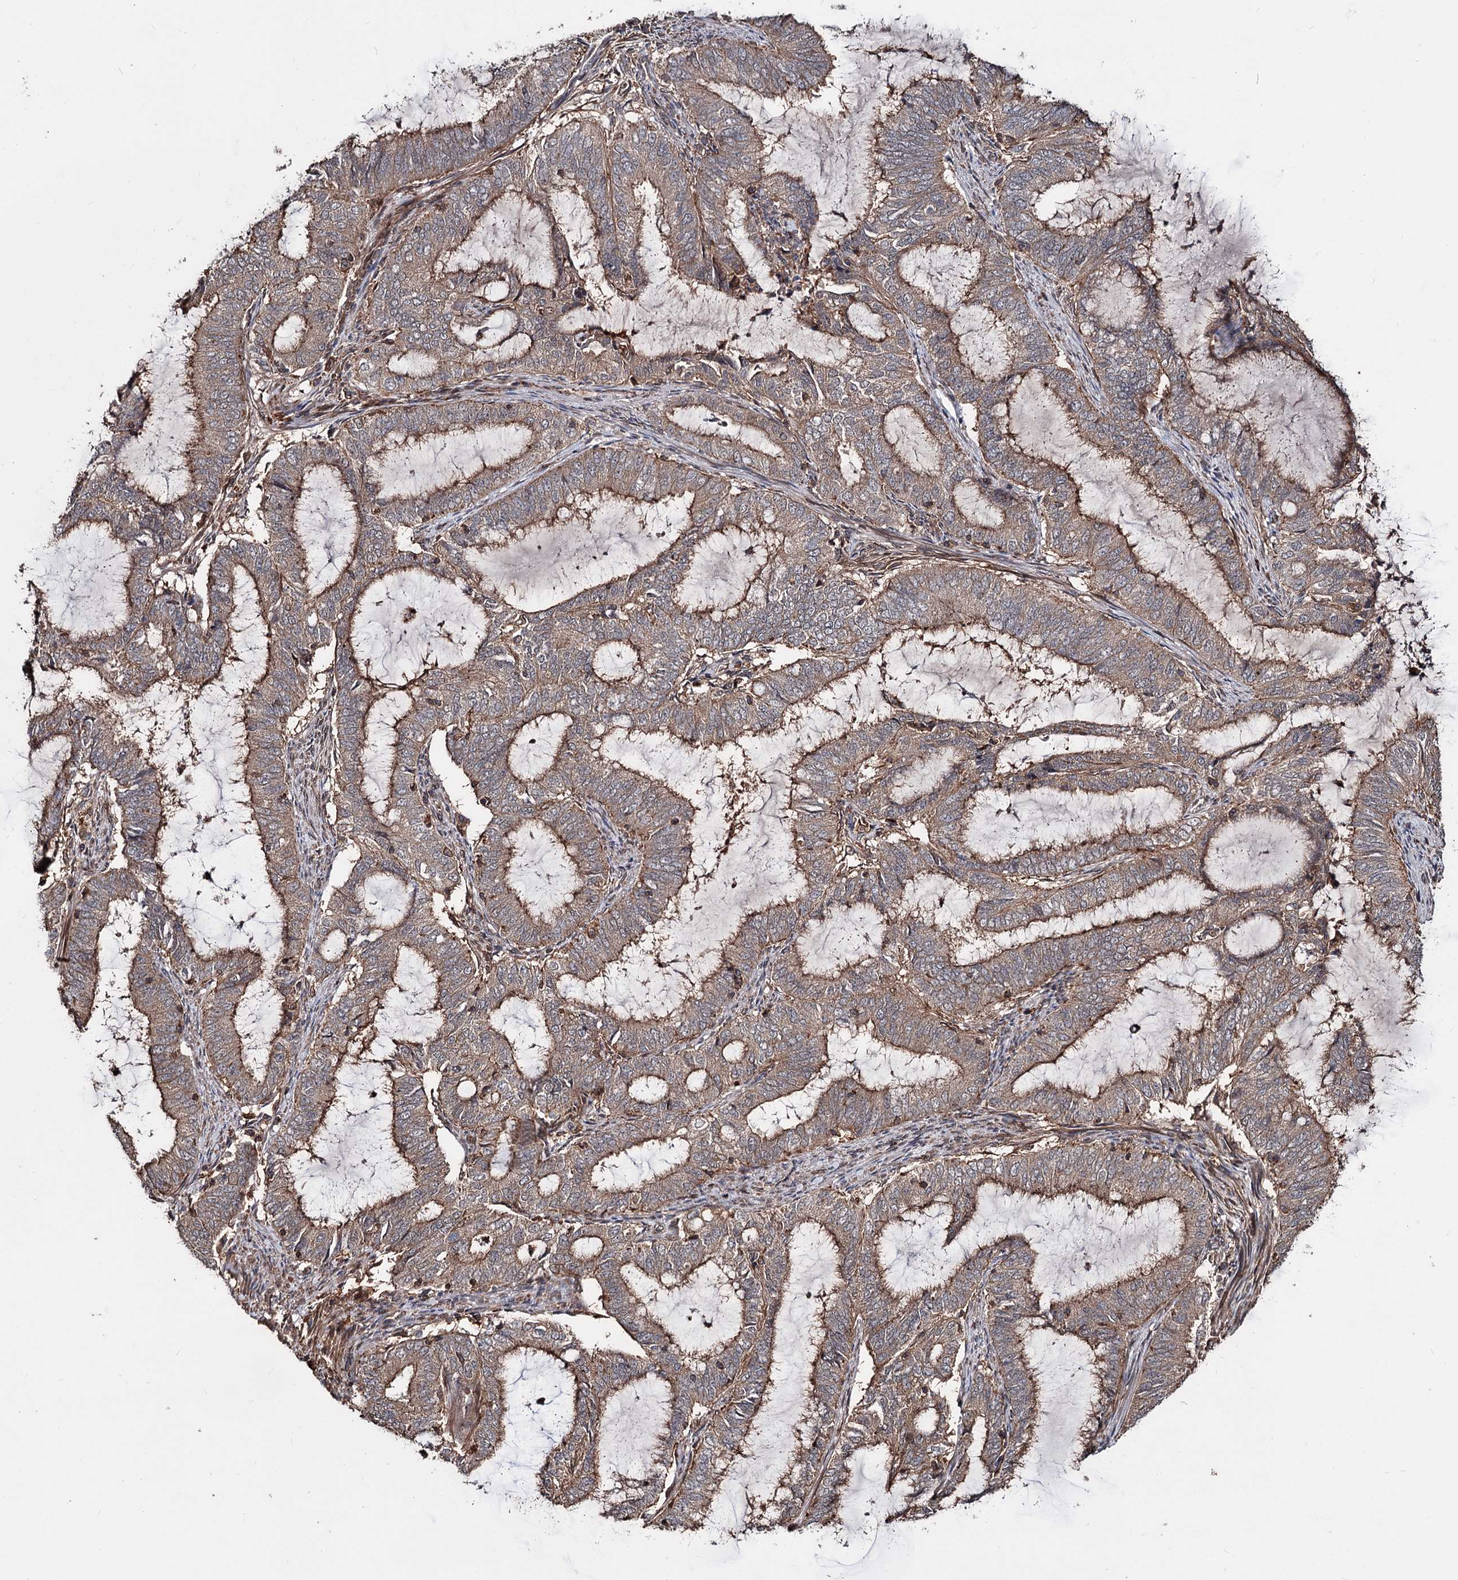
{"staining": {"intensity": "moderate", "quantity": ">75%", "location": "cytoplasmic/membranous"}, "tissue": "endometrial cancer", "cell_type": "Tumor cells", "image_type": "cancer", "snomed": [{"axis": "morphology", "description": "Adenocarcinoma, NOS"}, {"axis": "topography", "description": "Endometrium"}], "caption": "Moderate cytoplasmic/membranous protein expression is present in about >75% of tumor cells in adenocarcinoma (endometrial).", "gene": "GRIP1", "patient": {"sex": "female", "age": 51}}